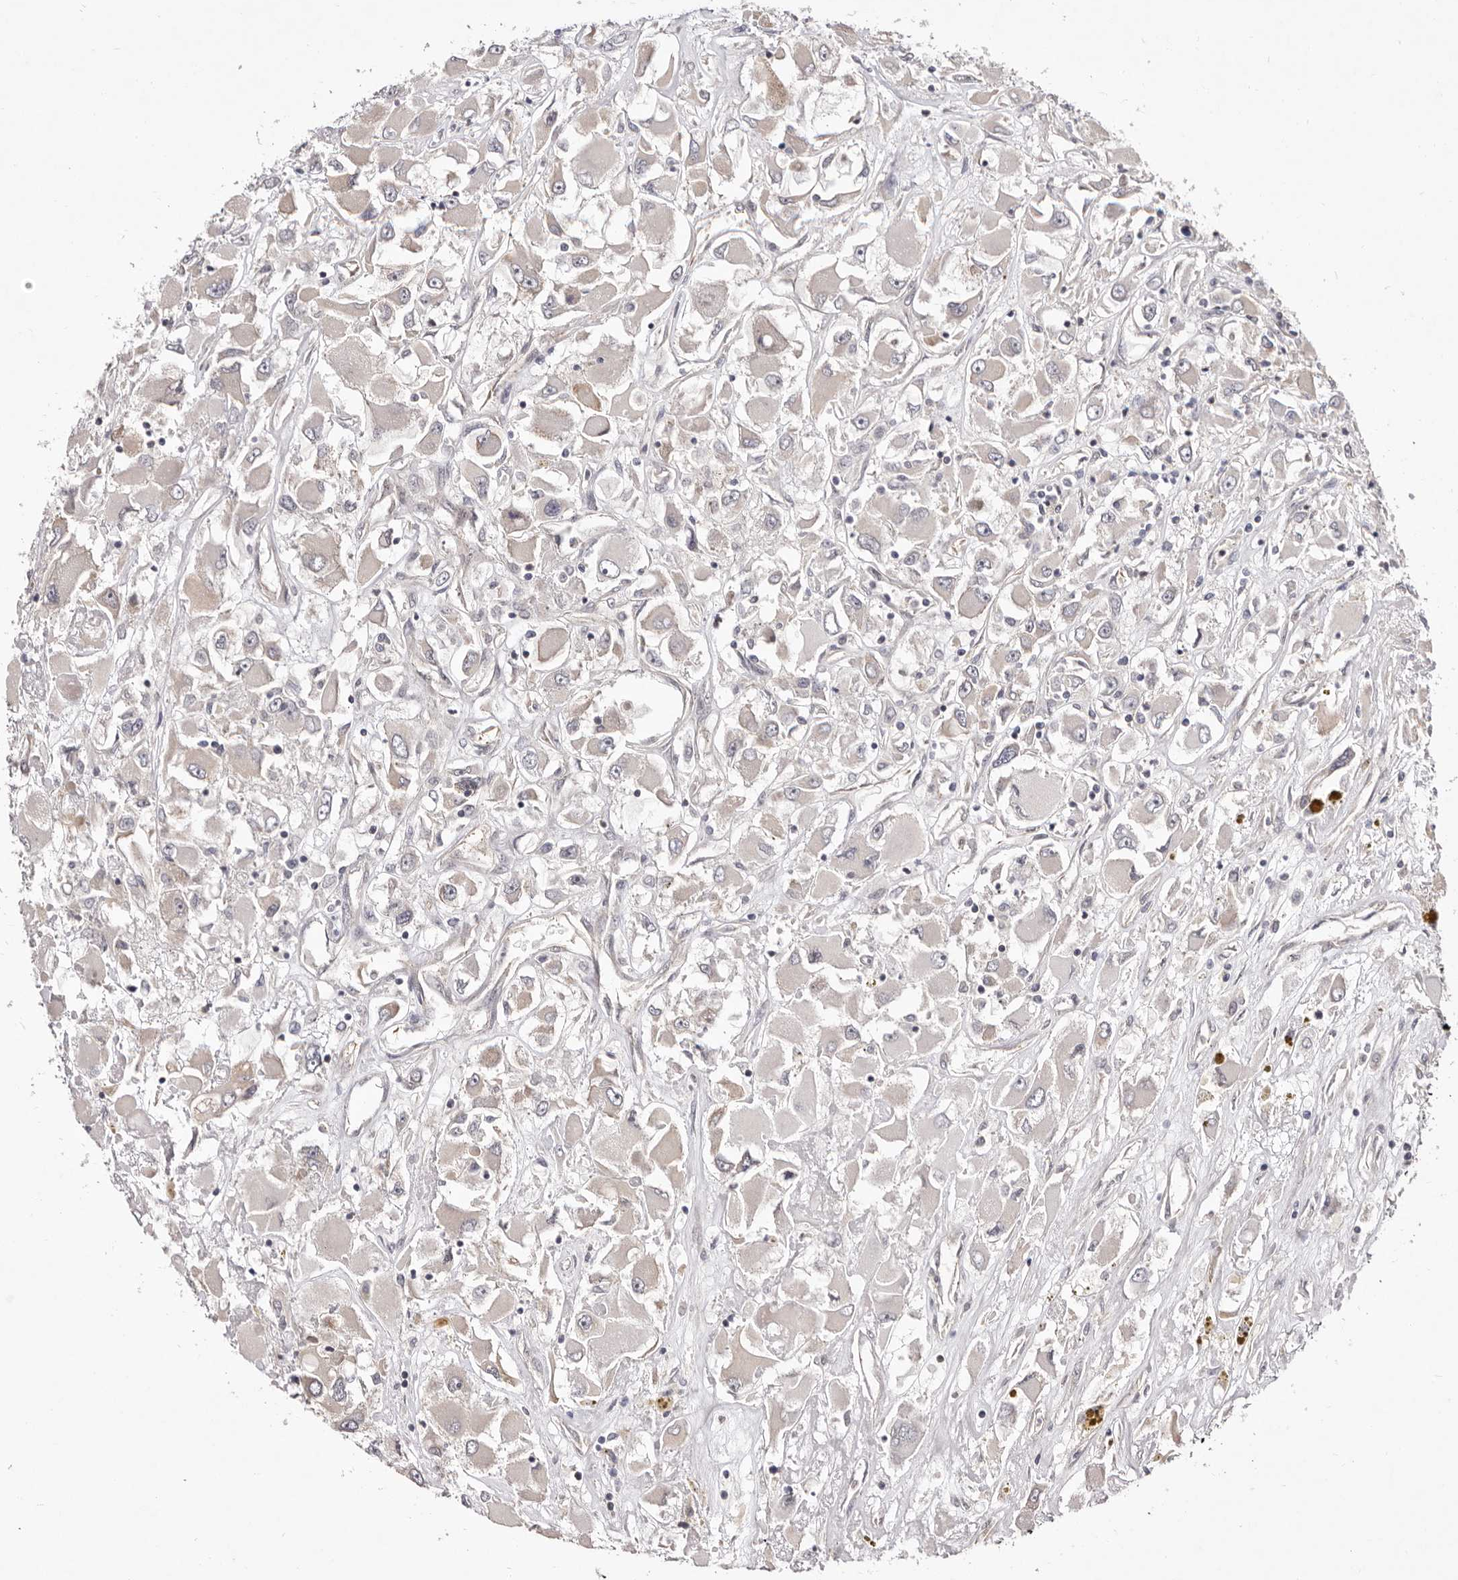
{"staining": {"intensity": "negative", "quantity": "none", "location": "none"}, "tissue": "renal cancer", "cell_type": "Tumor cells", "image_type": "cancer", "snomed": [{"axis": "morphology", "description": "Adenocarcinoma, NOS"}, {"axis": "topography", "description": "Kidney"}], "caption": "Immunohistochemistry (IHC) photomicrograph of human renal adenocarcinoma stained for a protein (brown), which exhibits no staining in tumor cells.", "gene": "GLRX3", "patient": {"sex": "female", "age": 52}}